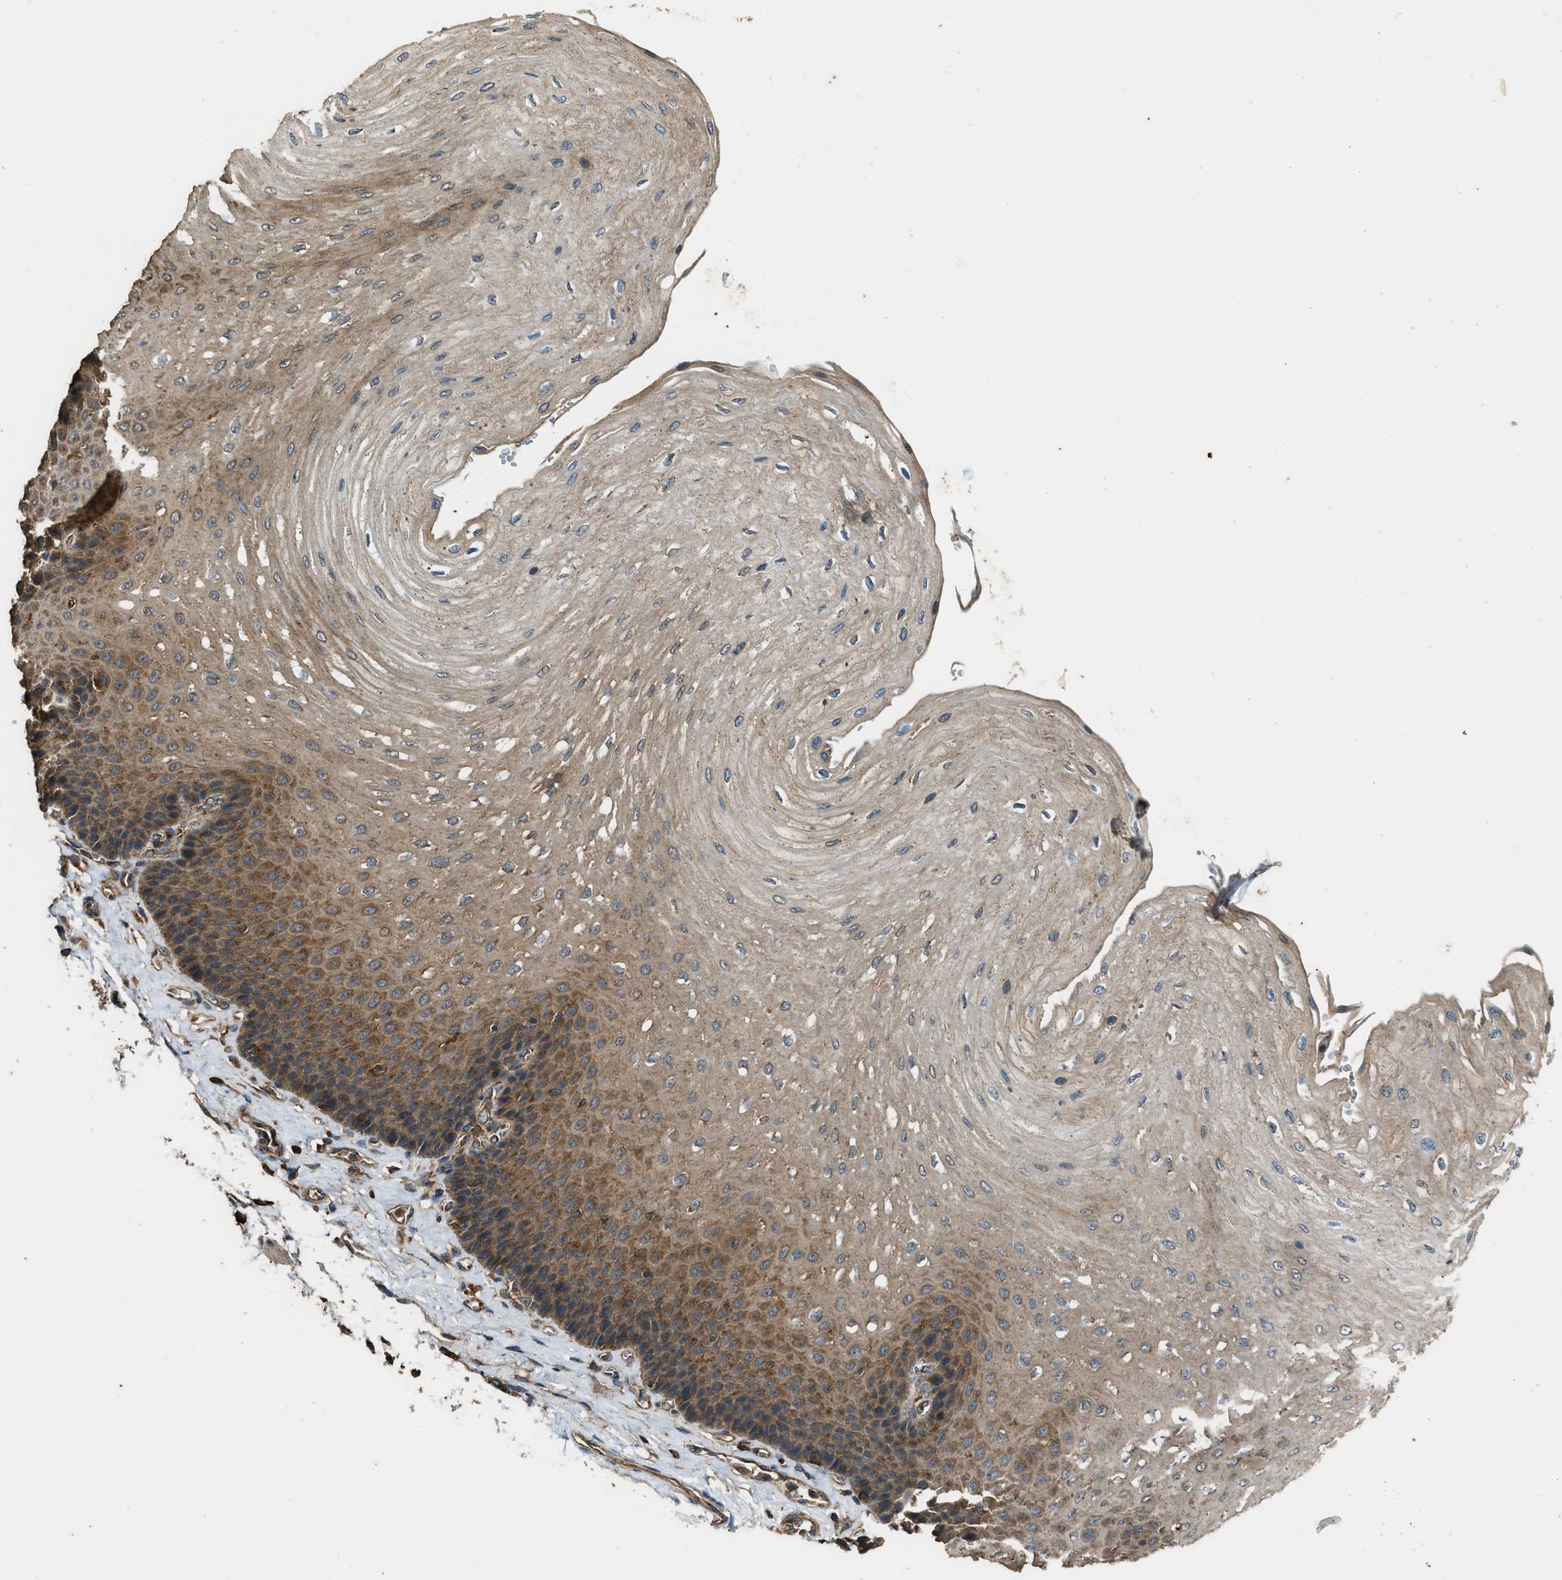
{"staining": {"intensity": "moderate", "quantity": ">75%", "location": "cytoplasmic/membranous"}, "tissue": "esophagus", "cell_type": "Squamous epithelial cells", "image_type": "normal", "snomed": [{"axis": "morphology", "description": "Normal tissue, NOS"}, {"axis": "topography", "description": "Esophagus"}], "caption": "Immunohistochemistry staining of benign esophagus, which exhibits medium levels of moderate cytoplasmic/membranous positivity in approximately >75% of squamous epithelial cells indicating moderate cytoplasmic/membranous protein staining. The staining was performed using DAB (brown) for protein detection and nuclei were counterstained in hematoxylin (blue).", "gene": "MAP3K8", "patient": {"sex": "female", "age": 72}}